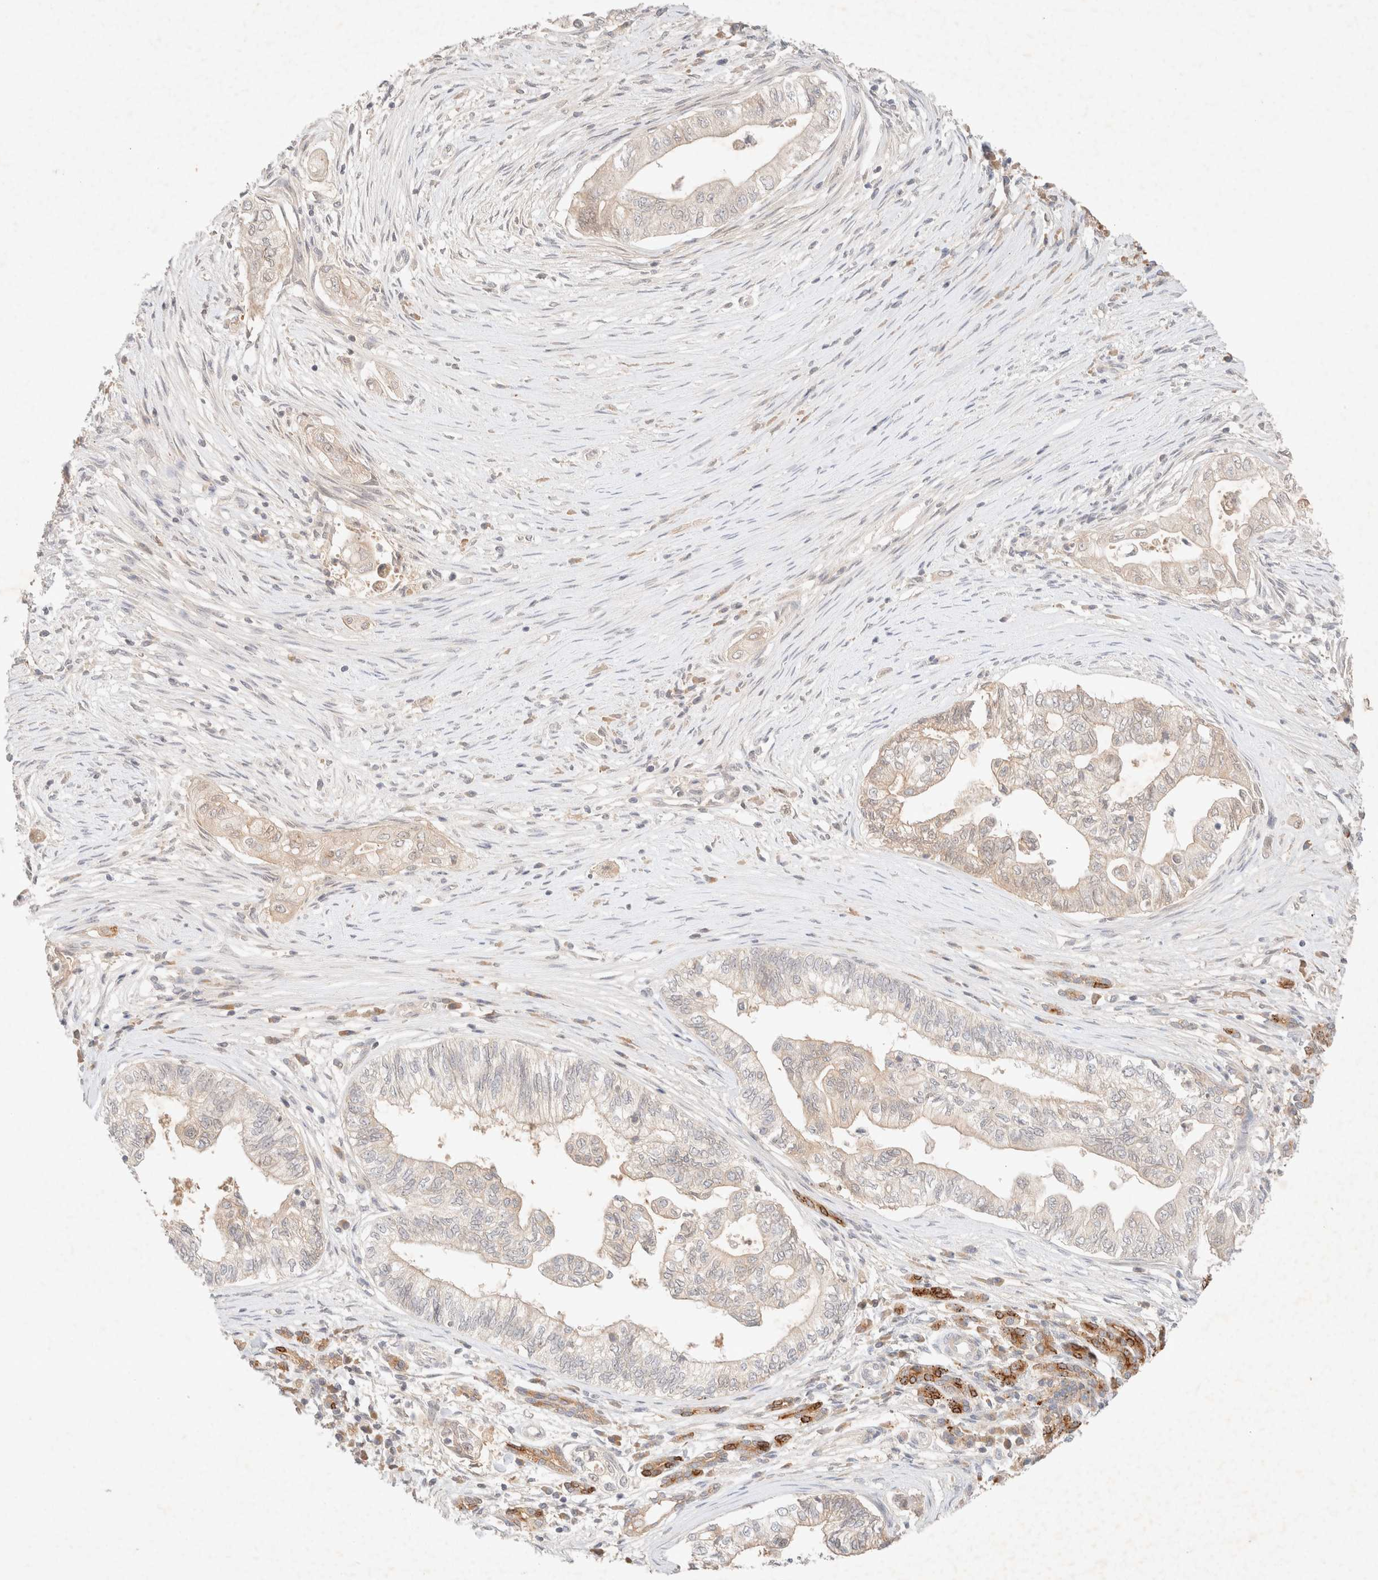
{"staining": {"intensity": "weak", "quantity": "<25%", "location": "cytoplasmic/membranous"}, "tissue": "pancreatic cancer", "cell_type": "Tumor cells", "image_type": "cancer", "snomed": [{"axis": "morphology", "description": "Adenocarcinoma, NOS"}, {"axis": "topography", "description": "Pancreas"}], "caption": "A high-resolution histopathology image shows IHC staining of pancreatic cancer, which demonstrates no significant staining in tumor cells.", "gene": "SARM1", "patient": {"sex": "male", "age": 72}}